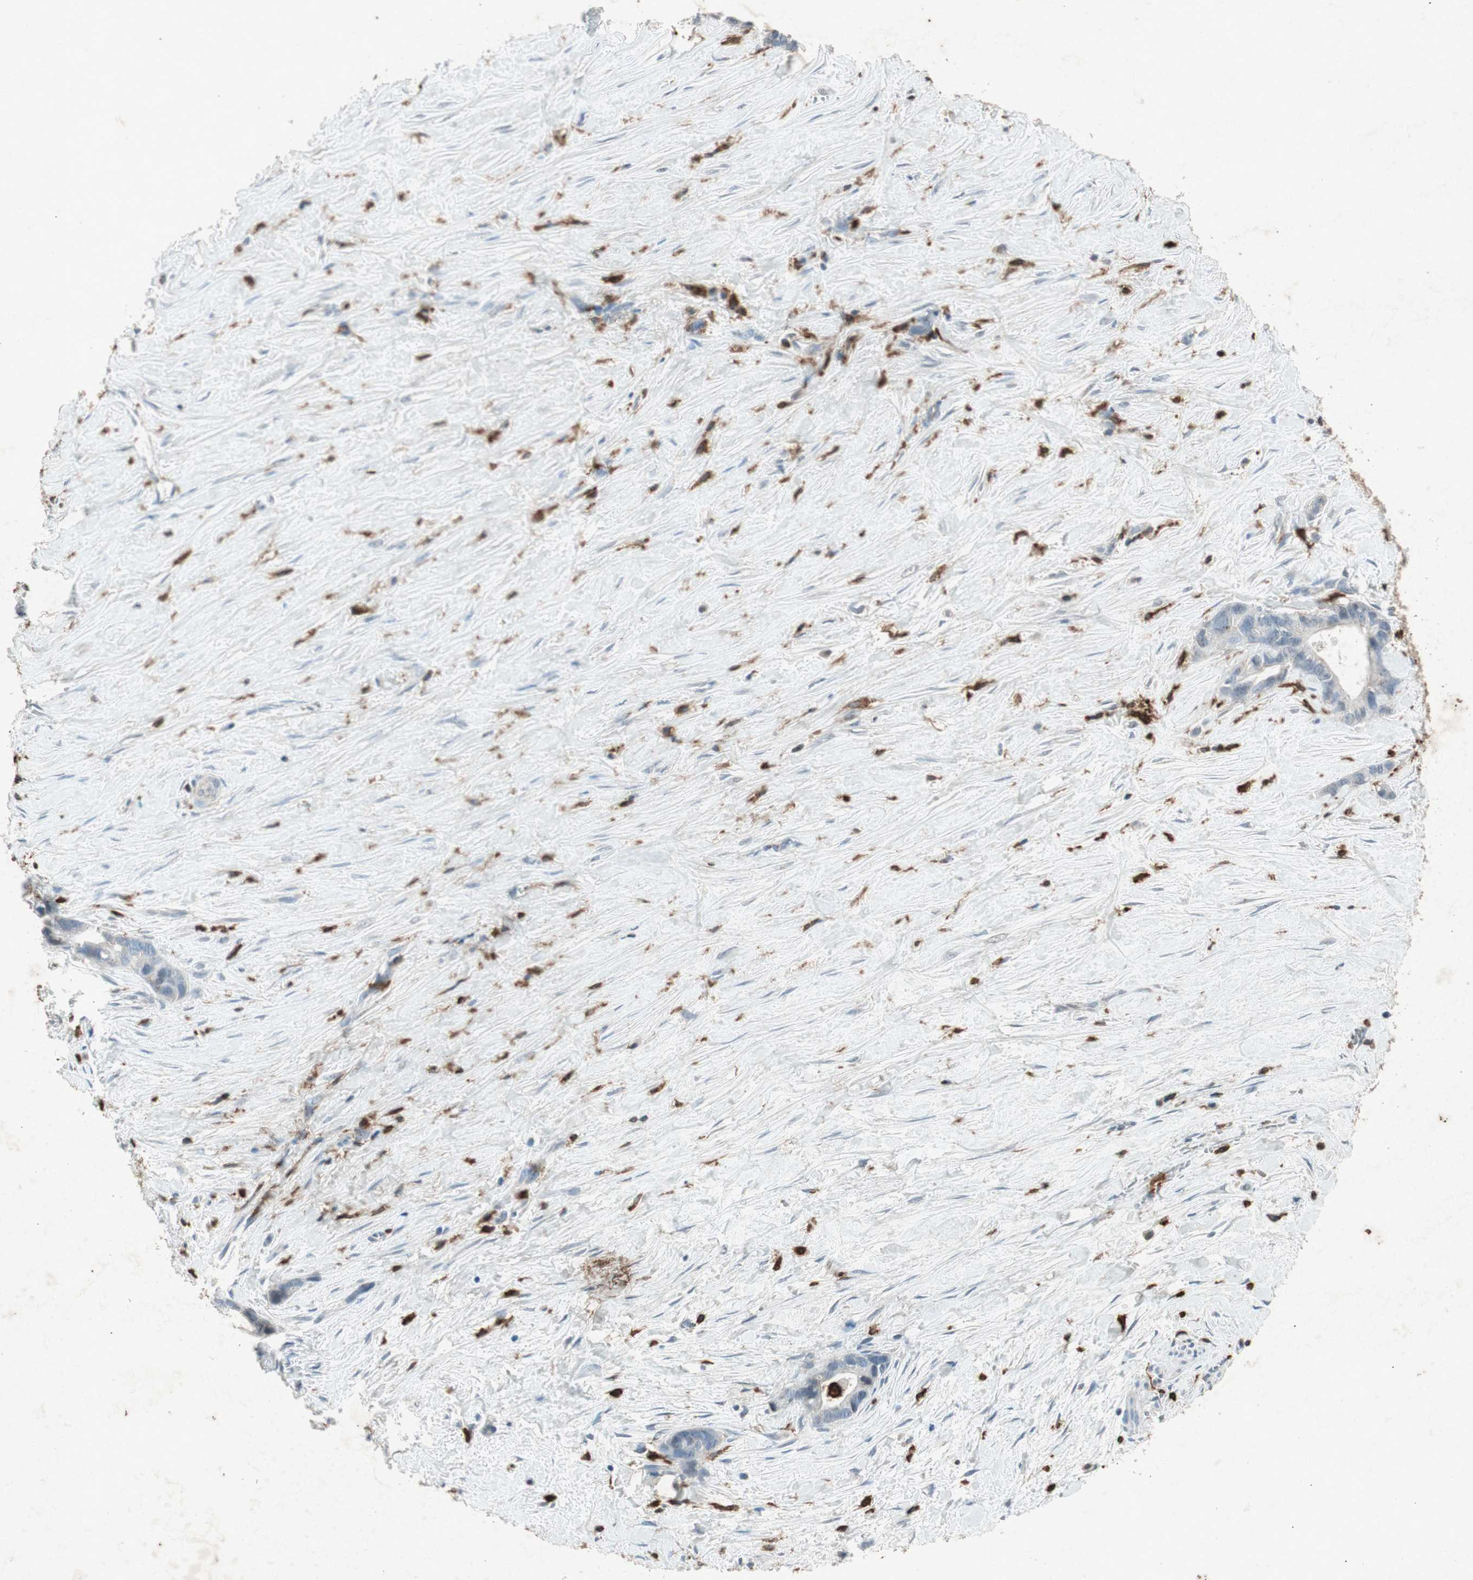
{"staining": {"intensity": "negative", "quantity": "none", "location": "none"}, "tissue": "liver cancer", "cell_type": "Tumor cells", "image_type": "cancer", "snomed": [{"axis": "morphology", "description": "Cholangiocarcinoma"}, {"axis": "topography", "description": "Liver"}], "caption": "This histopathology image is of cholangiocarcinoma (liver) stained with immunohistochemistry to label a protein in brown with the nuclei are counter-stained blue. There is no staining in tumor cells.", "gene": "TYROBP", "patient": {"sex": "female", "age": 55}}